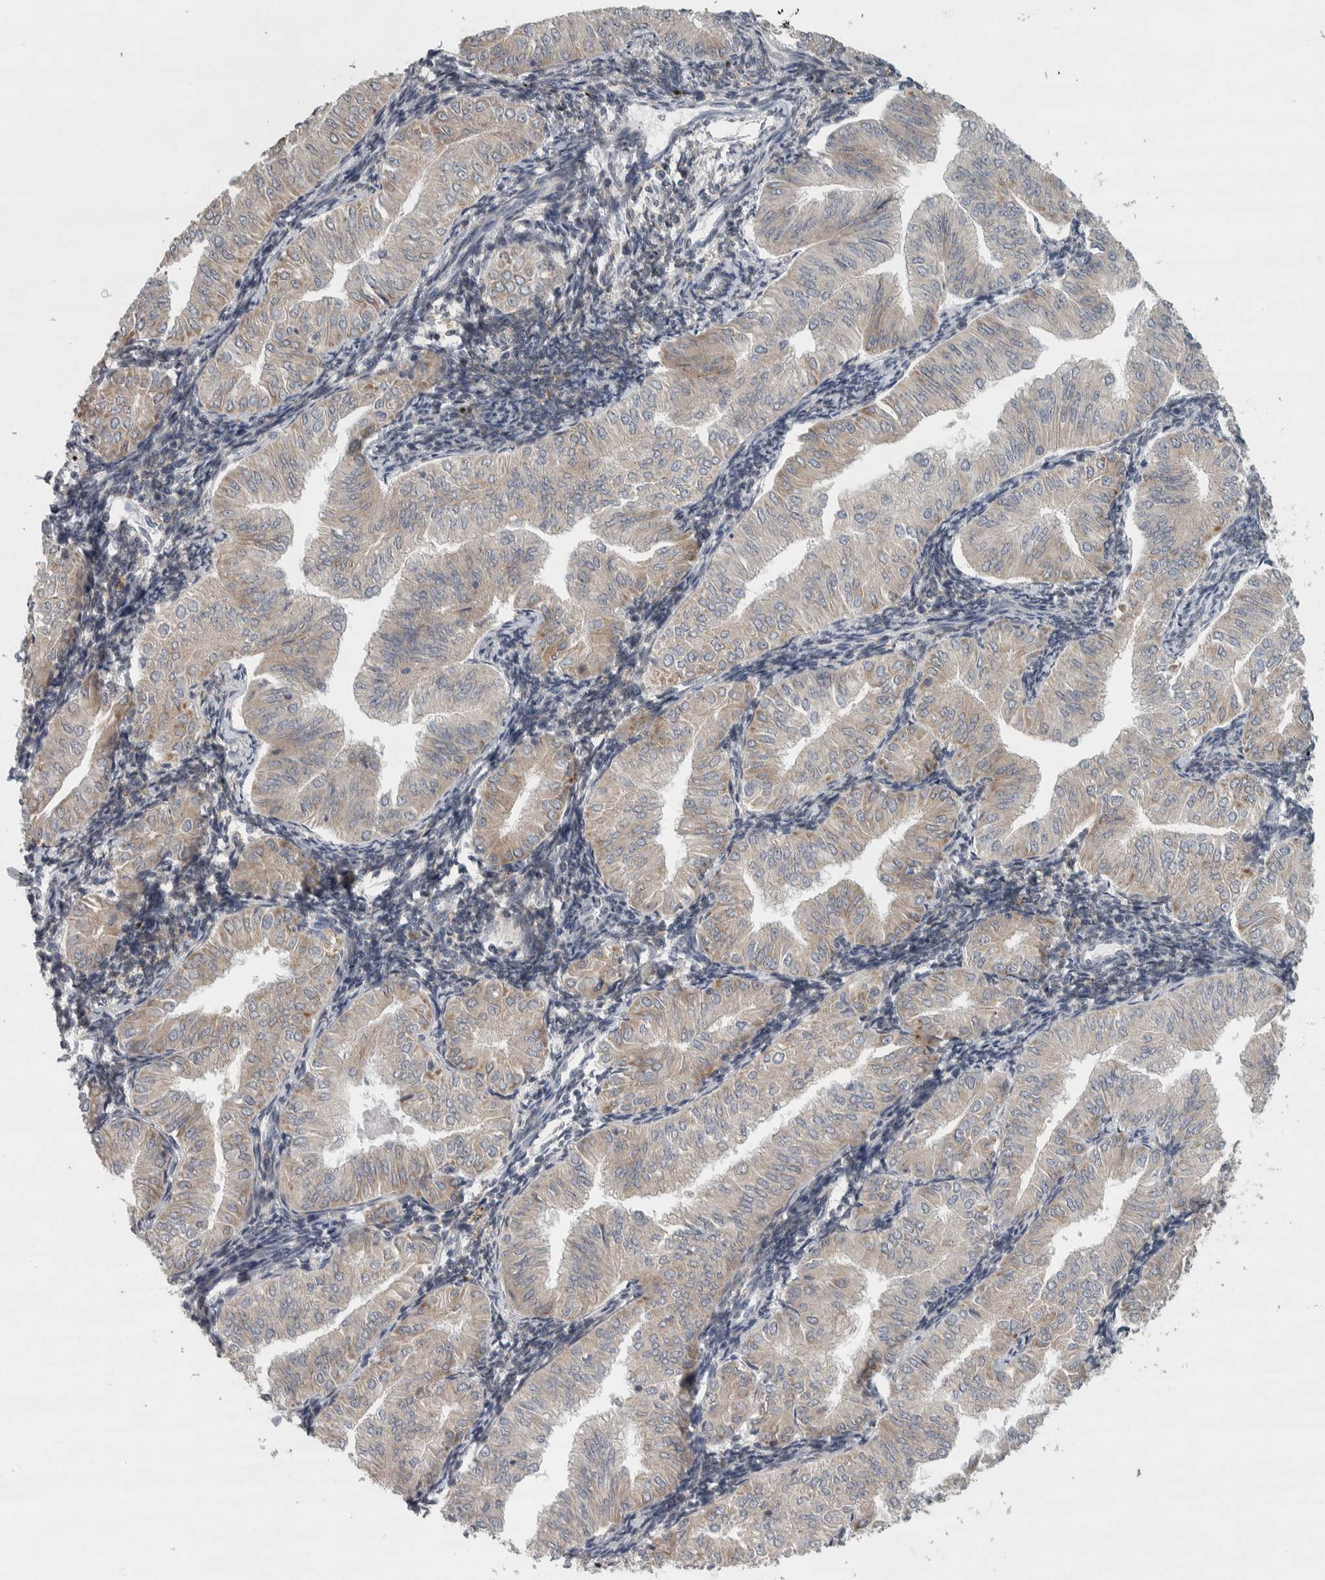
{"staining": {"intensity": "weak", "quantity": ">75%", "location": "cytoplasmic/membranous"}, "tissue": "endometrial cancer", "cell_type": "Tumor cells", "image_type": "cancer", "snomed": [{"axis": "morphology", "description": "Normal tissue, NOS"}, {"axis": "morphology", "description": "Adenocarcinoma, NOS"}, {"axis": "topography", "description": "Endometrium"}], "caption": "Immunohistochemistry image of neoplastic tissue: human adenocarcinoma (endometrial) stained using IHC demonstrates low levels of weak protein expression localized specifically in the cytoplasmic/membranous of tumor cells, appearing as a cytoplasmic/membranous brown color.", "gene": "SIGMAR1", "patient": {"sex": "female", "age": 53}}